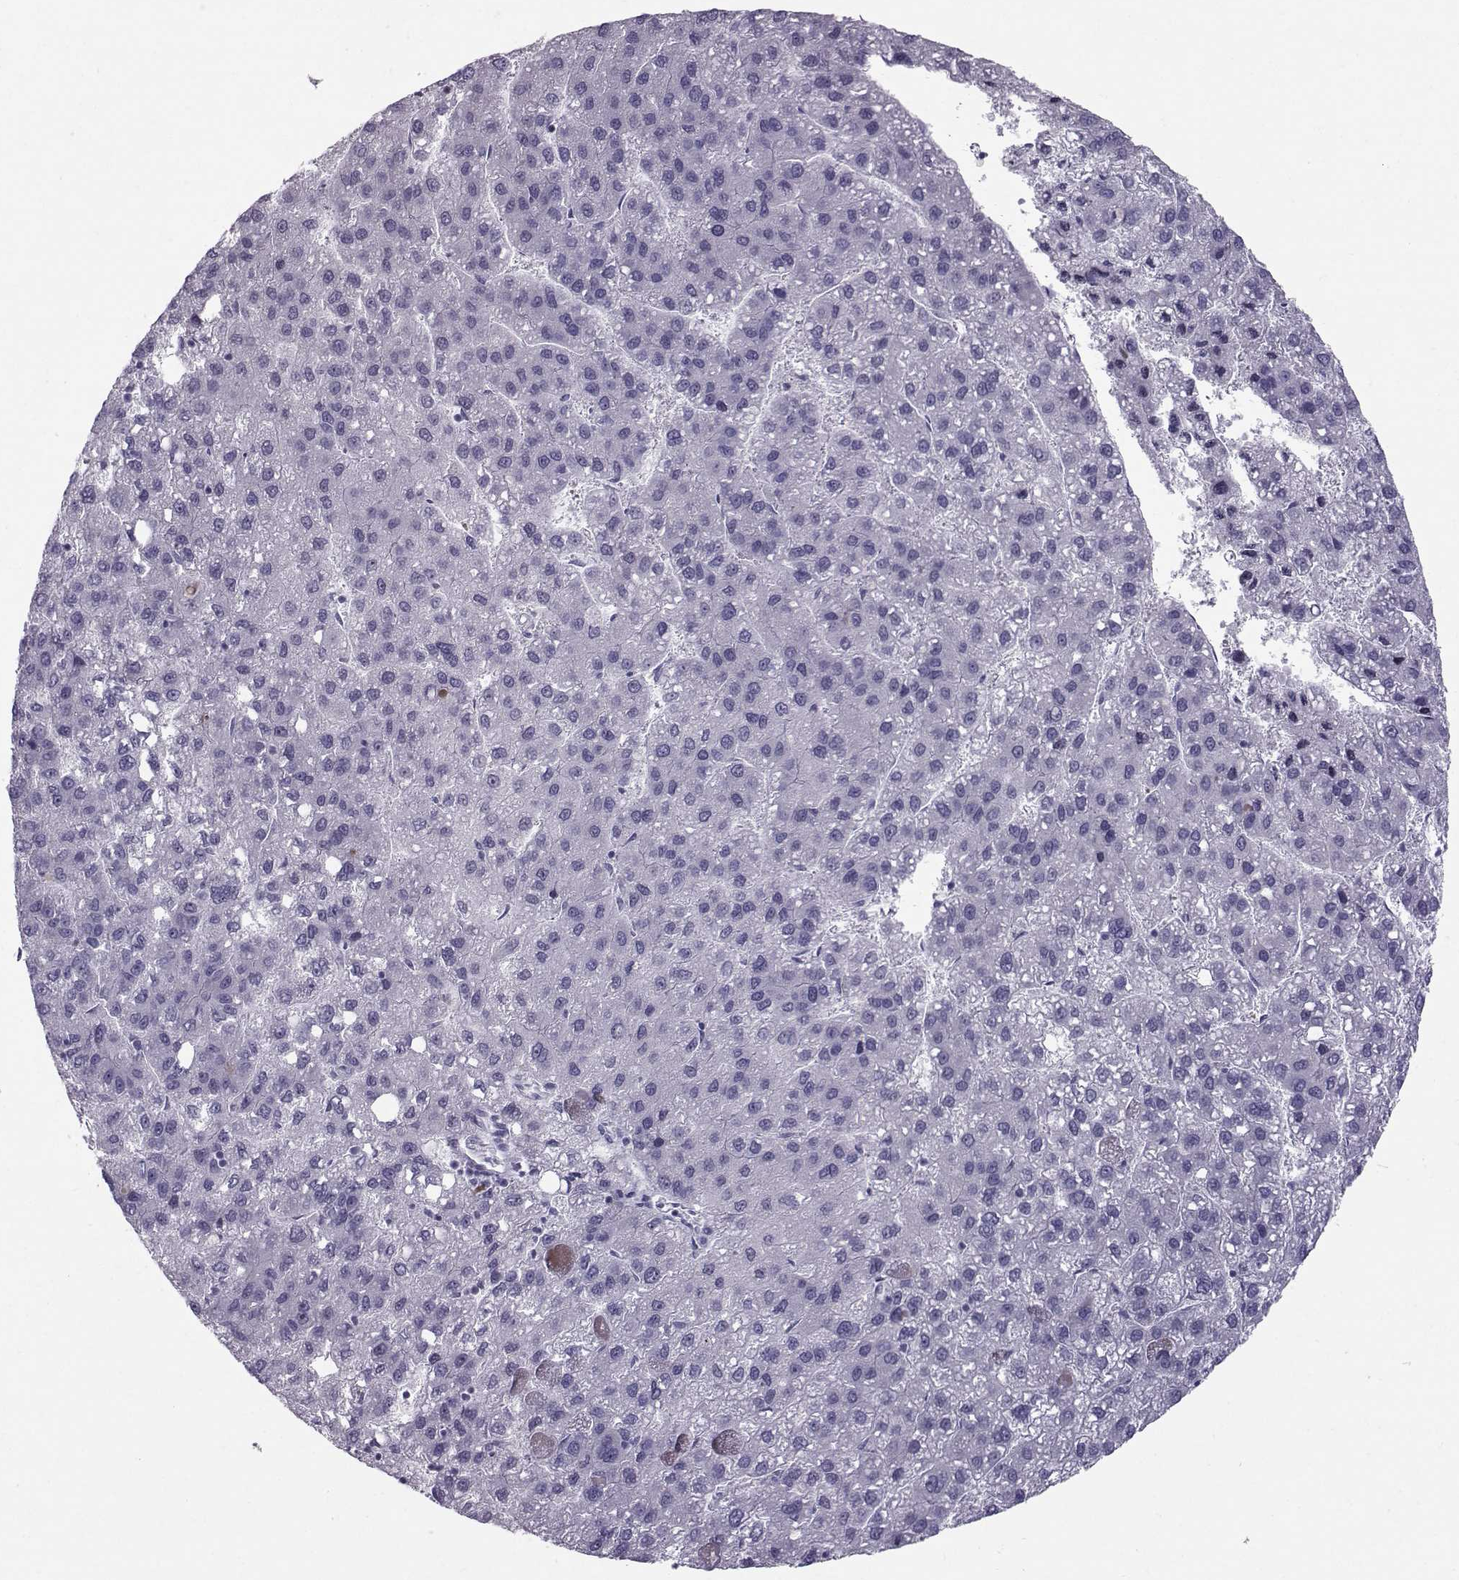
{"staining": {"intensity": "negative", "quantity": "none", "location": "none"}, "tissue": "liver cancer", "cell_type": "Tumor cells", "image_type": "cancer", "snomed": [{"axis": "morphology", "description": "Carcinoma, Hepatocellular, NOS"}, {"axis": "topography", "description": "Liver"}], "caption": "Immunohistochemistry micrograph of neoplastic tissue: liver hepatocellular carcinoma stained with DAB demonstrates no significant protein staining in tumor cells. (Stains: DAB (3,3'-diaminobenzidine) IHC with hematoxylin counter stain, Microscopy: brightfield microscopy at high magnification).", "gene": "DMRT3", "patient": {"sex": "female", "age": 82}}